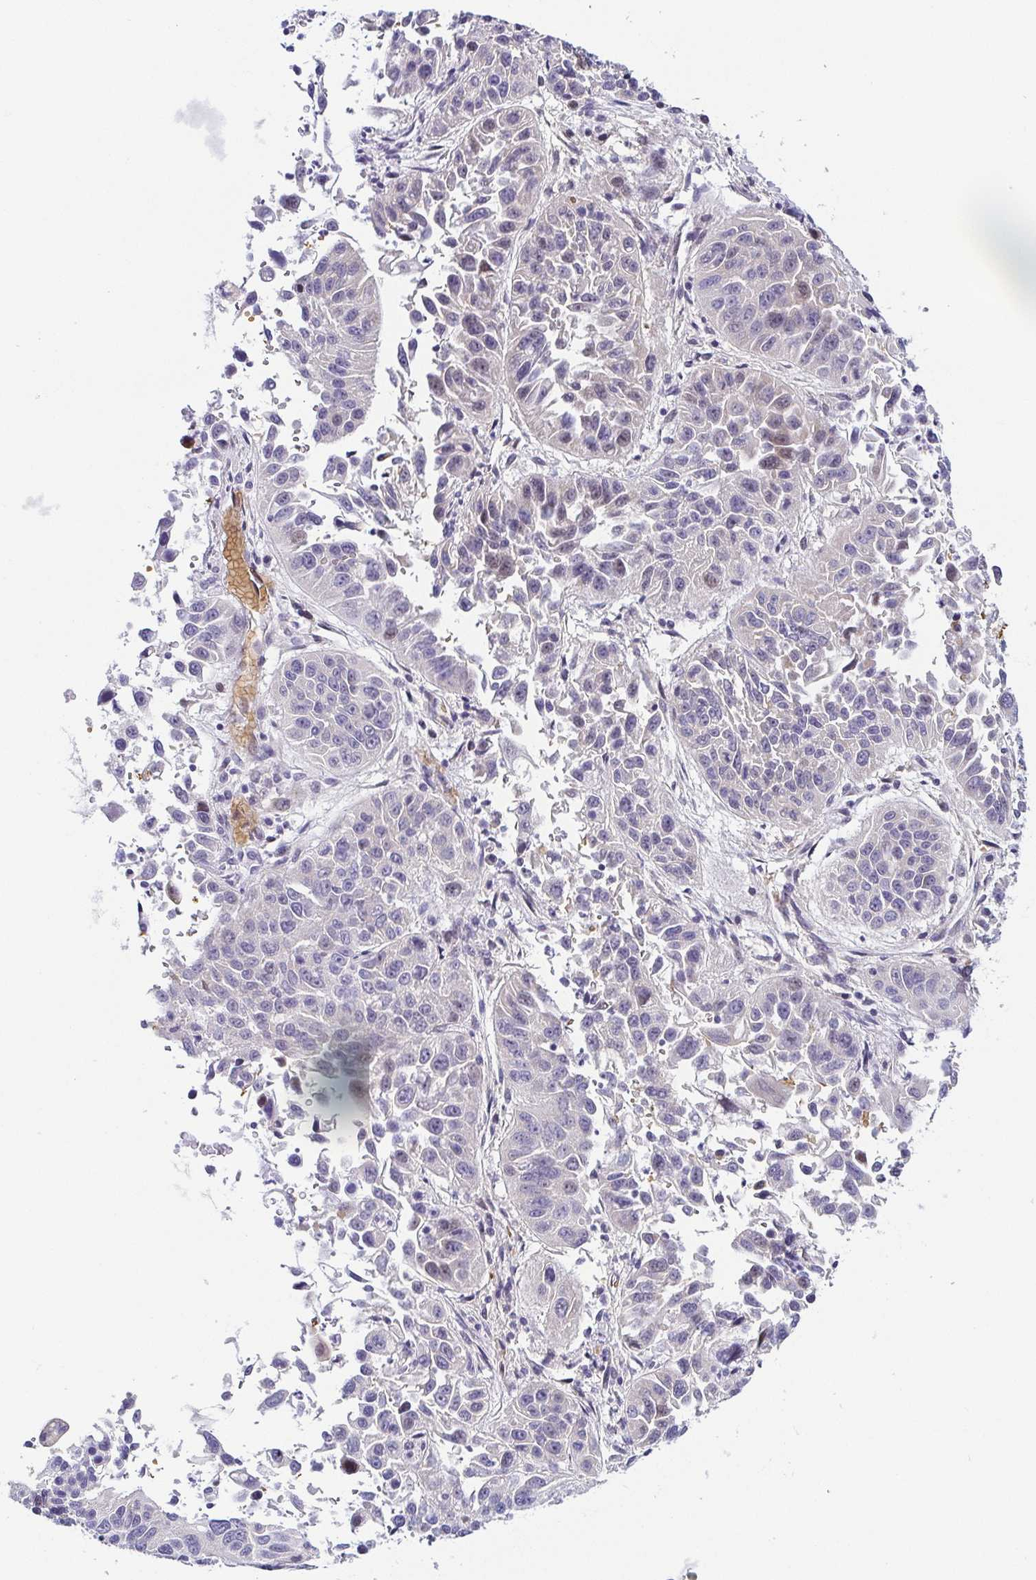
{"staining": {"intensity": "negative", "quantity": "none", "location": "none"}, "tissue": "lung cancer", "cell_type": "Tumor cells", "image_type": "cancer", "snomed": [{"axis": "morphology", "description": "Squamous cell carcinoma, NOS"}, {"axis": "topography", "description": "Lung"}], "caption": "Tumor cells show no significant staining in lung cancer (squamous cell carcinoma).", "gene": "FAM162B", "patient": {"sex": "female", "age": 61}}